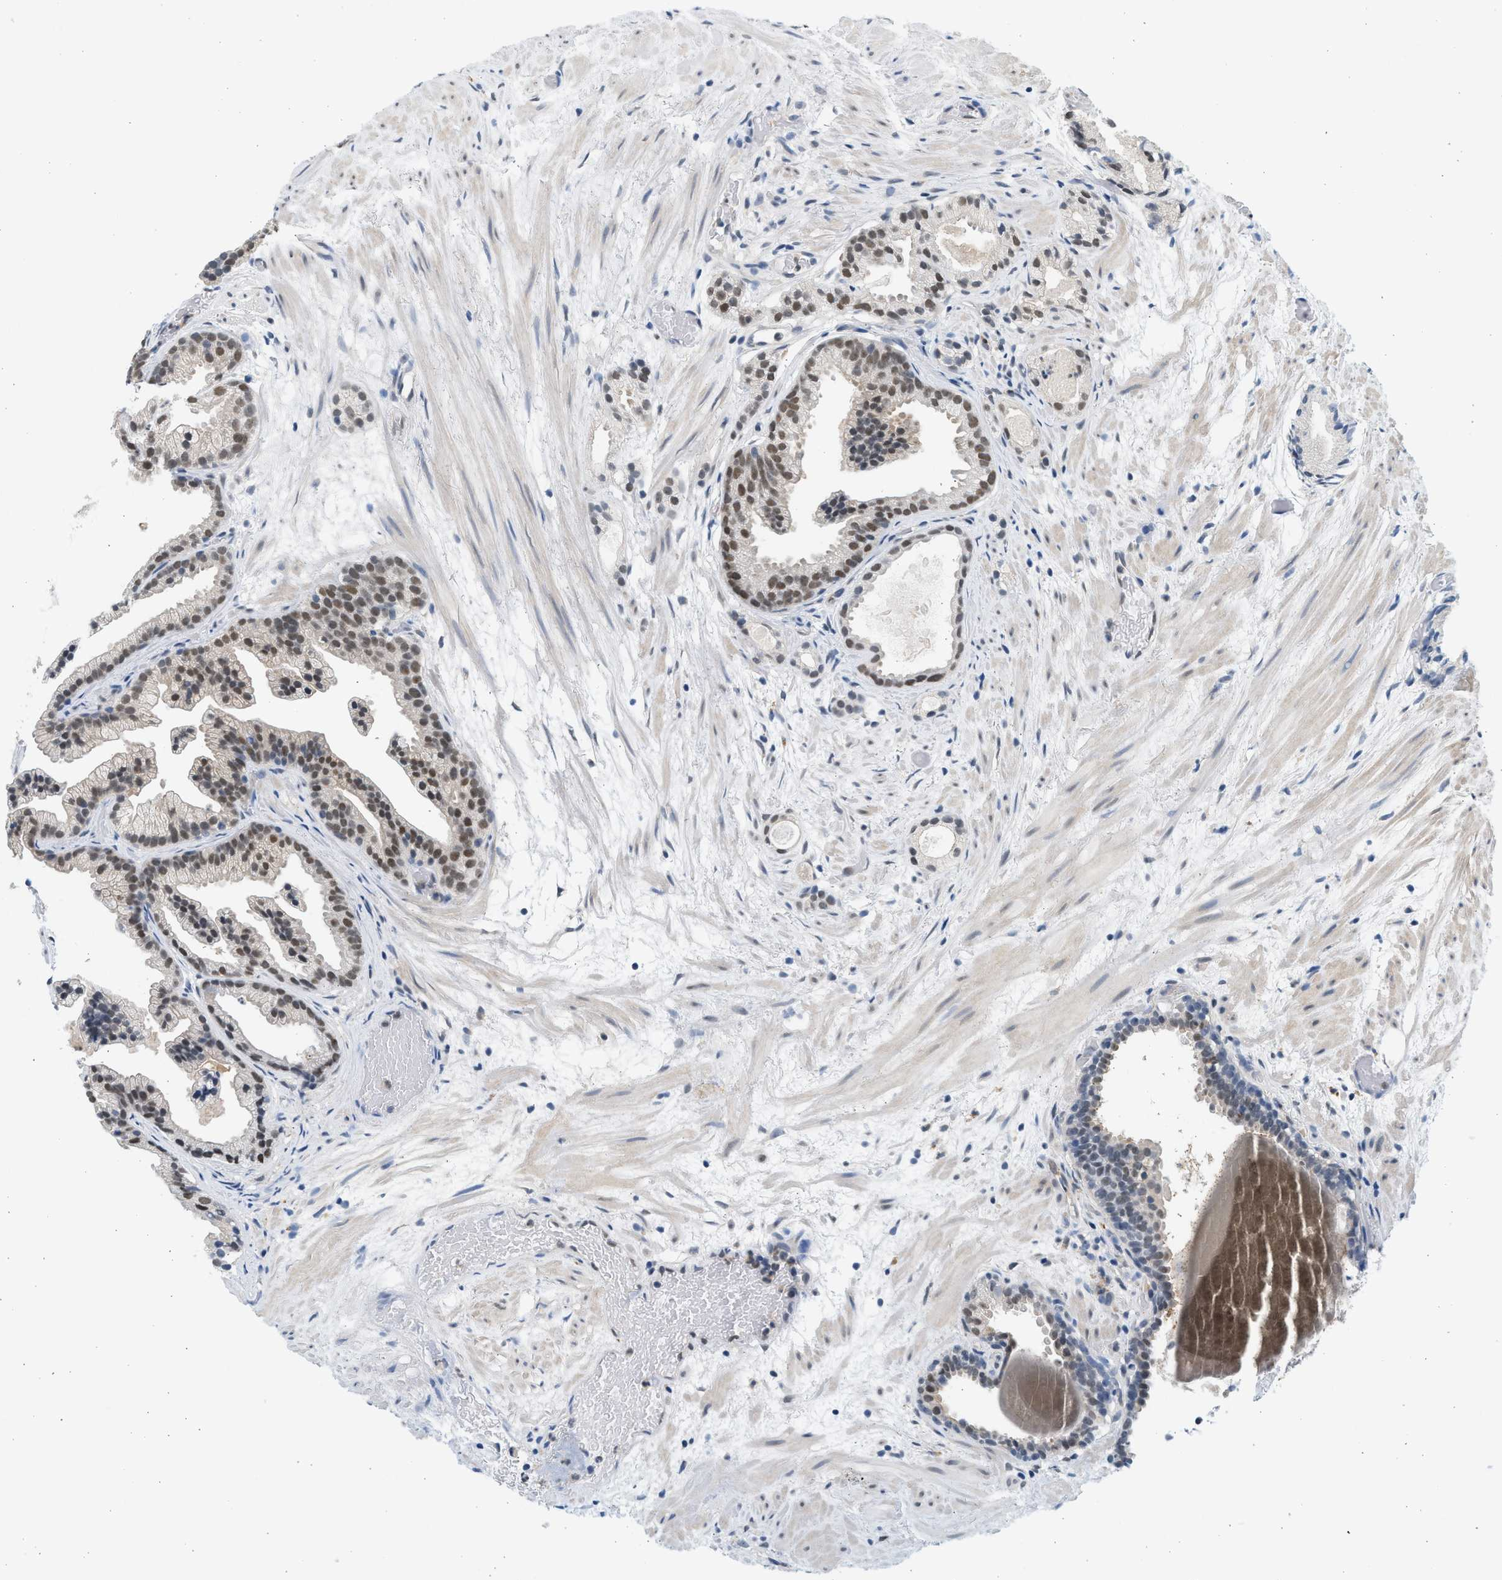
{"staining": {"intensity": "moderate", "quantity": ">75%", "location": "nuclear"}, "tissue": "prostate cancer", "cell_type": "Tumor cells", "image_type": "cancer", "snomed": [{"axis": "morphology", "description": "Adenocarcinoma, Low grade"}, {"axis": "topography", "description": "Prostate"}], "caption": "The image demonstrates staining of adenocarcinoma (low-grade) (prostate), revealing moderate nuclear protein staining (brown color) within tumor cells.", "gene": "HIPK1", "patient": {"sex": "male", "age": 89}}